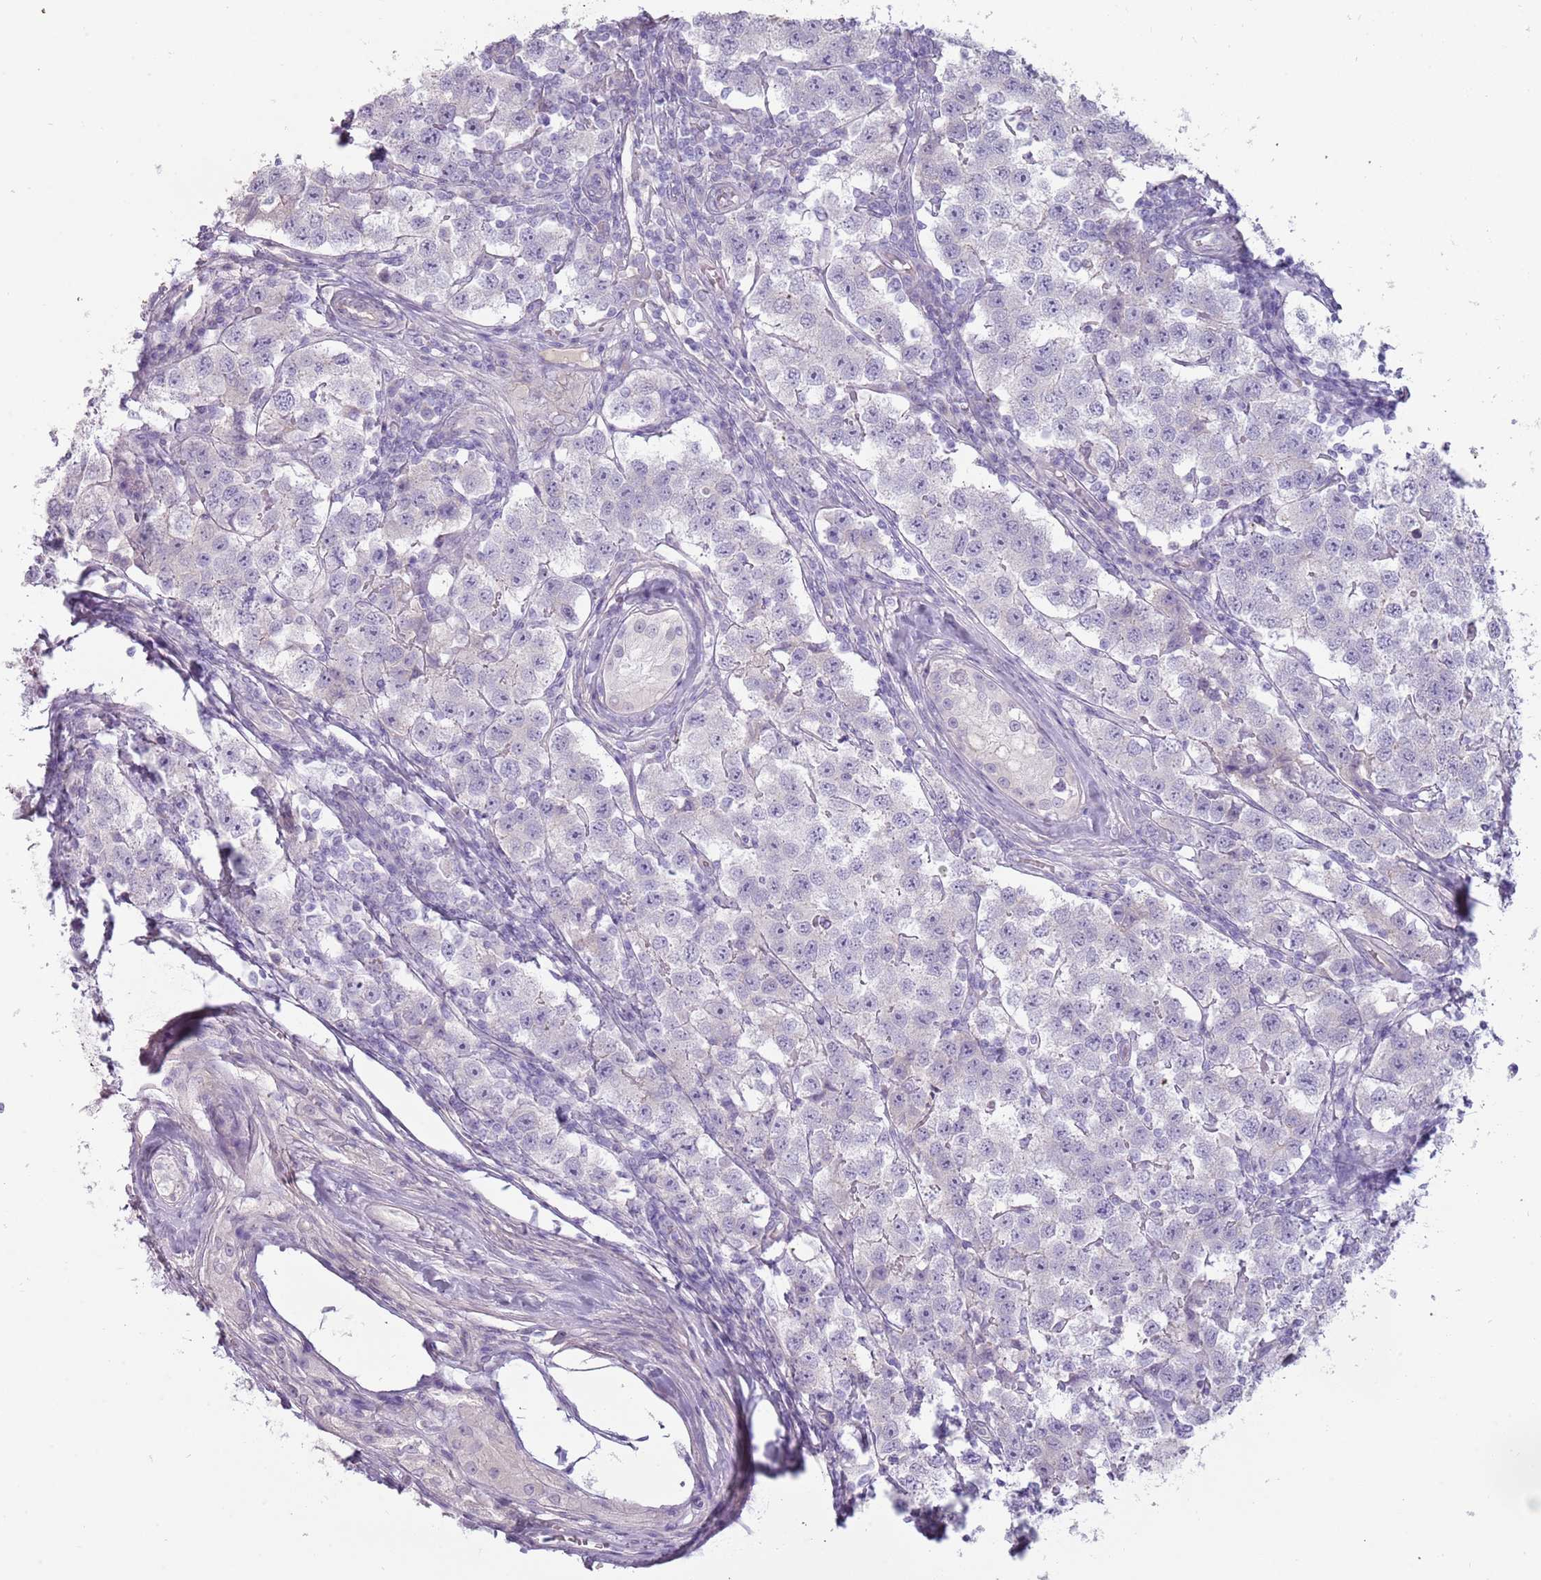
{"staining": {"intensity": "negative", "quantity": "none", "location": "none"}, "tissue": "testis cancer", "cell_type": "Tumor cells", "image_type": "cancer", "snomed": [{"axis": "morphology", "description": "Seminoma, NOS"}, {"axis": "topography", "description": "Testis"}], "caption": "Tumor cells show no significant protein expression in seminoma (testis).", "gene": "RFX2", "patient": {"sex": "male", "age": 34}}